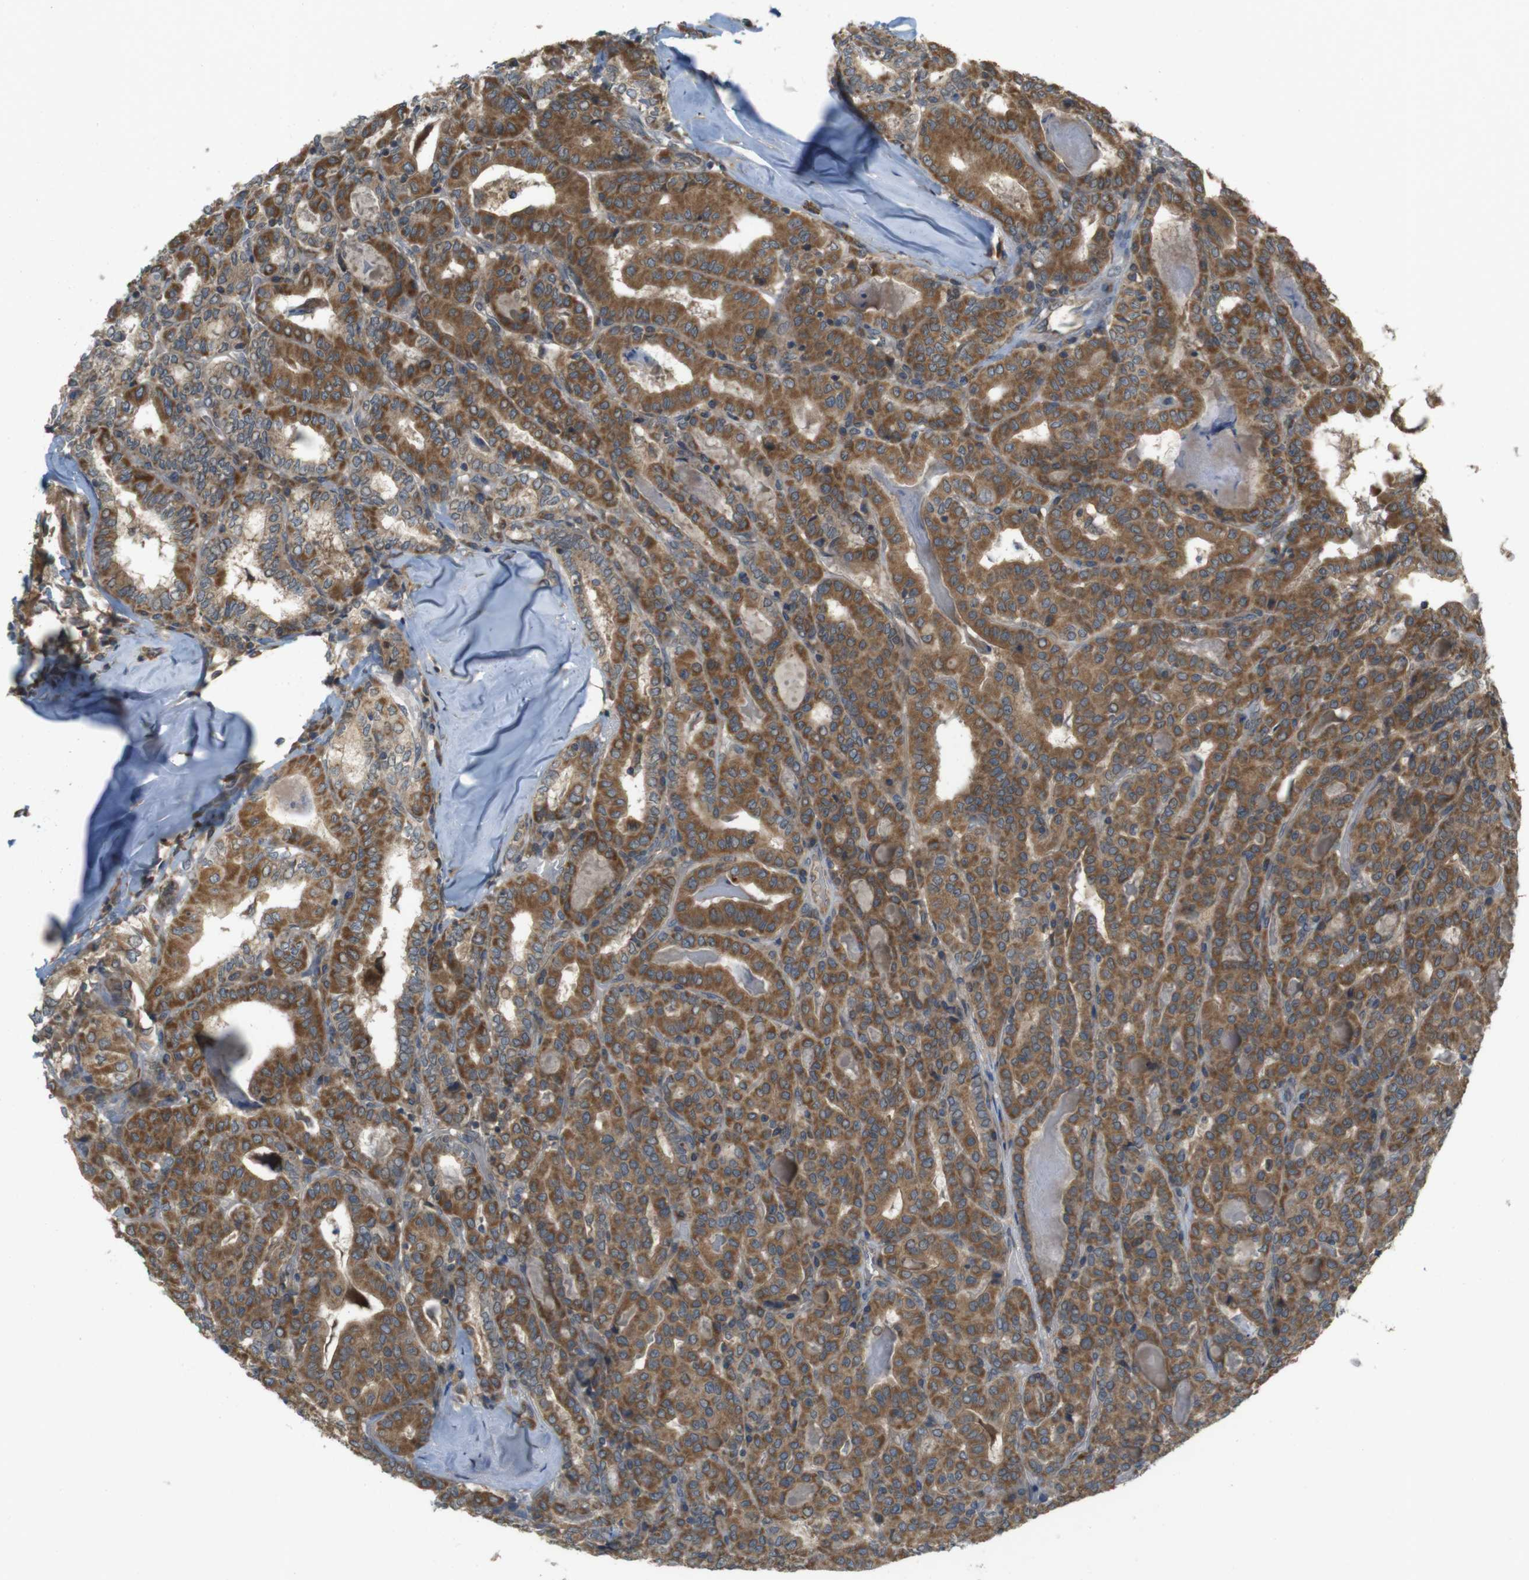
{"staining": {"intensity": "strong", "quantity": ">75%", "location": "cytoplasmic/membranous"}, "tissue": "thyroid cancer", "cell_type": "Tumor cells", "image_type": "cancer", "snomed": [{"axis": "morphology", "description": "Papillary adenocarcinoma, NOS"}, {"axis": "topography", "description": "Thyroid gland"}], "caption": "The micrograph reveals staining of thyroid cancer (papillary adenocarcinoma), revealing strong cytoplasmic/membranous protein positivity (brown color) within tumor cells.", "gene": "RNF130", "patient": {"sex": "female", "age": 42}}